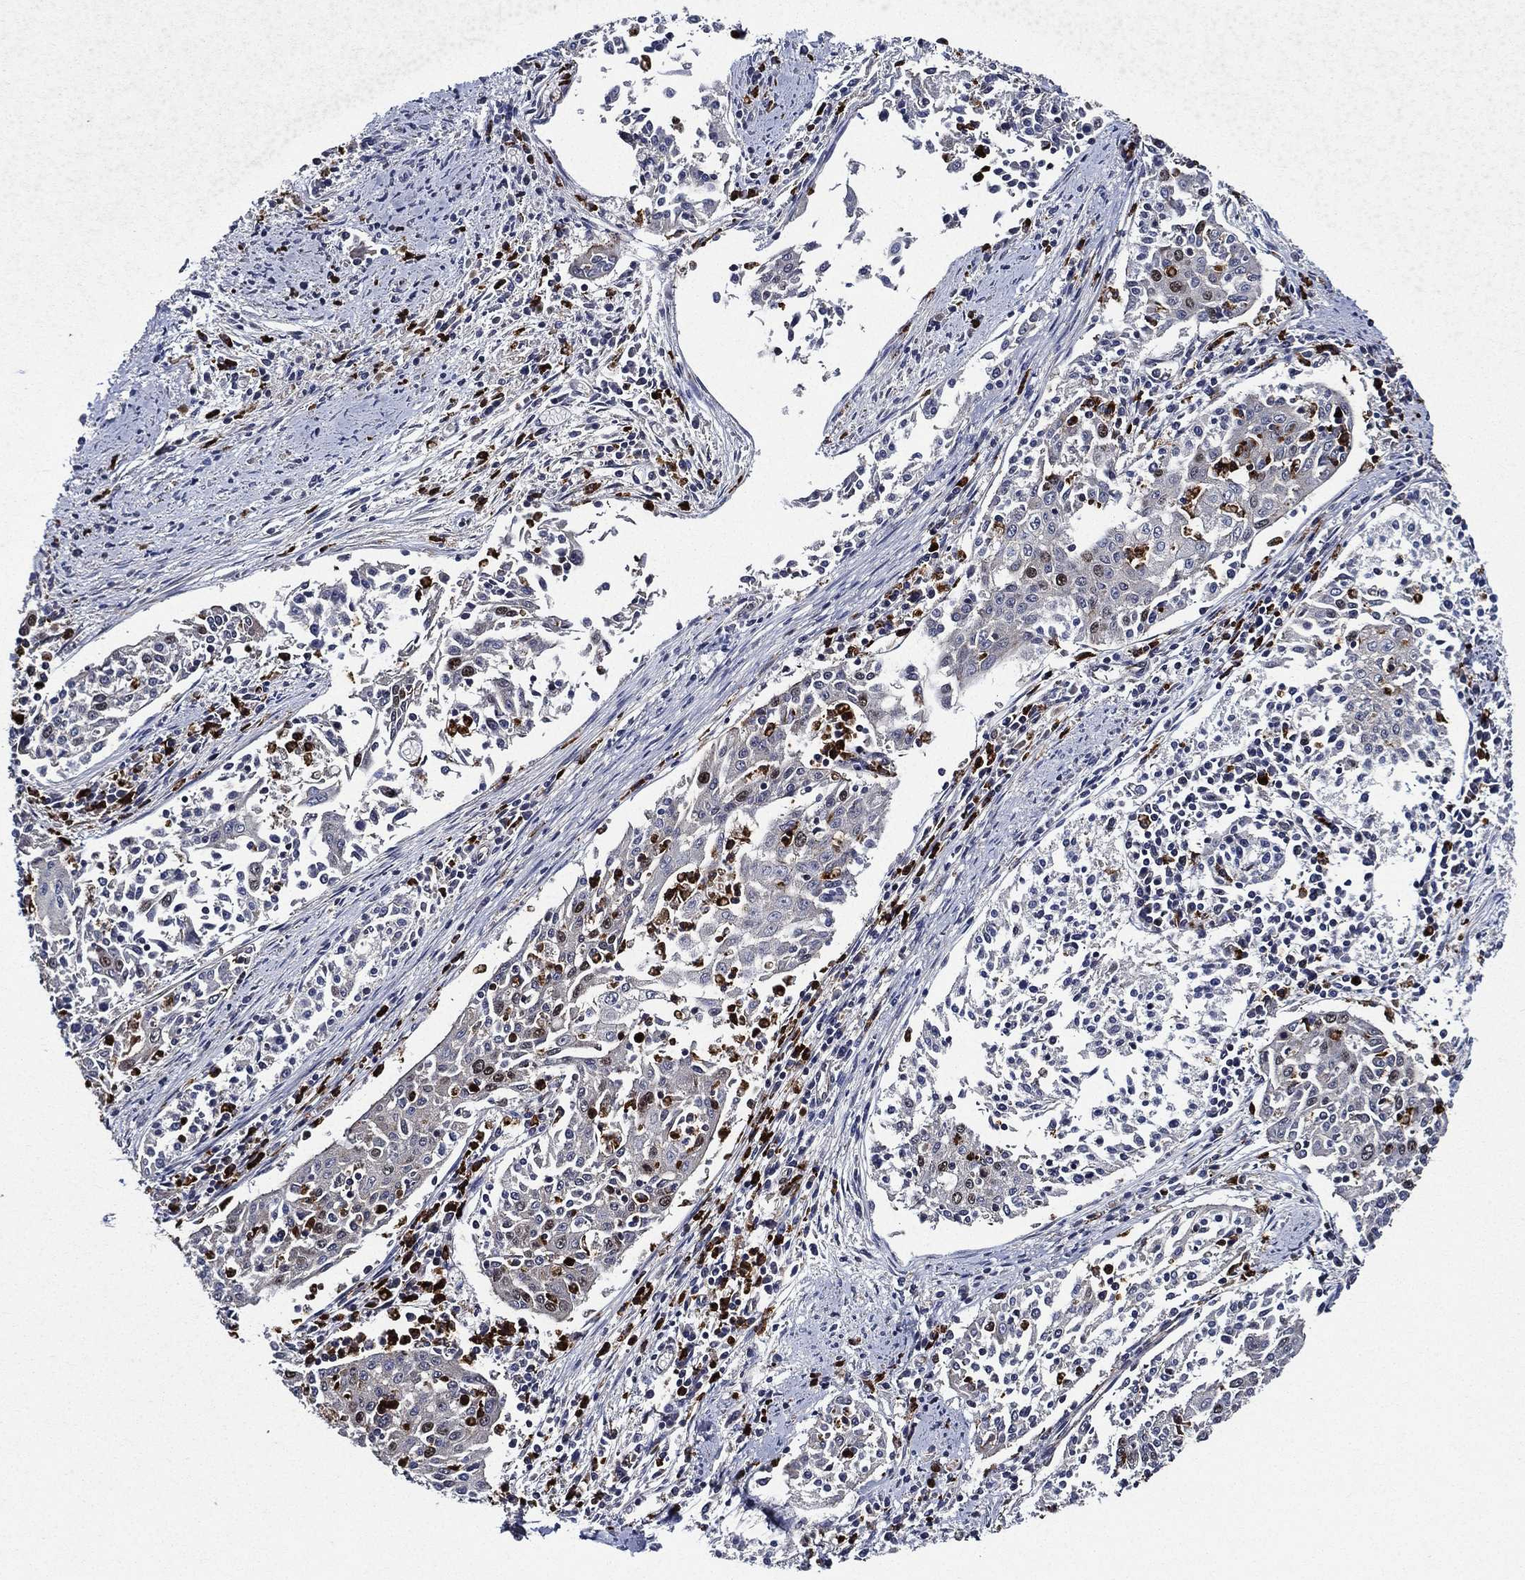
{"staining": {"intensity": "negative", "quantity": "none", "location": "none"}, "tissue": "cervical cancer", "cell_type": "Tumor cells", "image_type": "cancer", "snomed": [{"axis": "morphology", "description": "Squamous cell carcinoma, NOS"}, {"axis": "topography", "description": "Cervix"}], "caption": "Protein analysis of cervical cancer (squamous cell carcinoma) displays no significant staining in tumor cells. (Stains: DAB immunohistochemistry (IHC) with hematoxylin counter stain, Microscopy: brightfield microscopy at high magnification).", "gene": "KIF20B", "patient": {"sex": "female", "age": 41}}